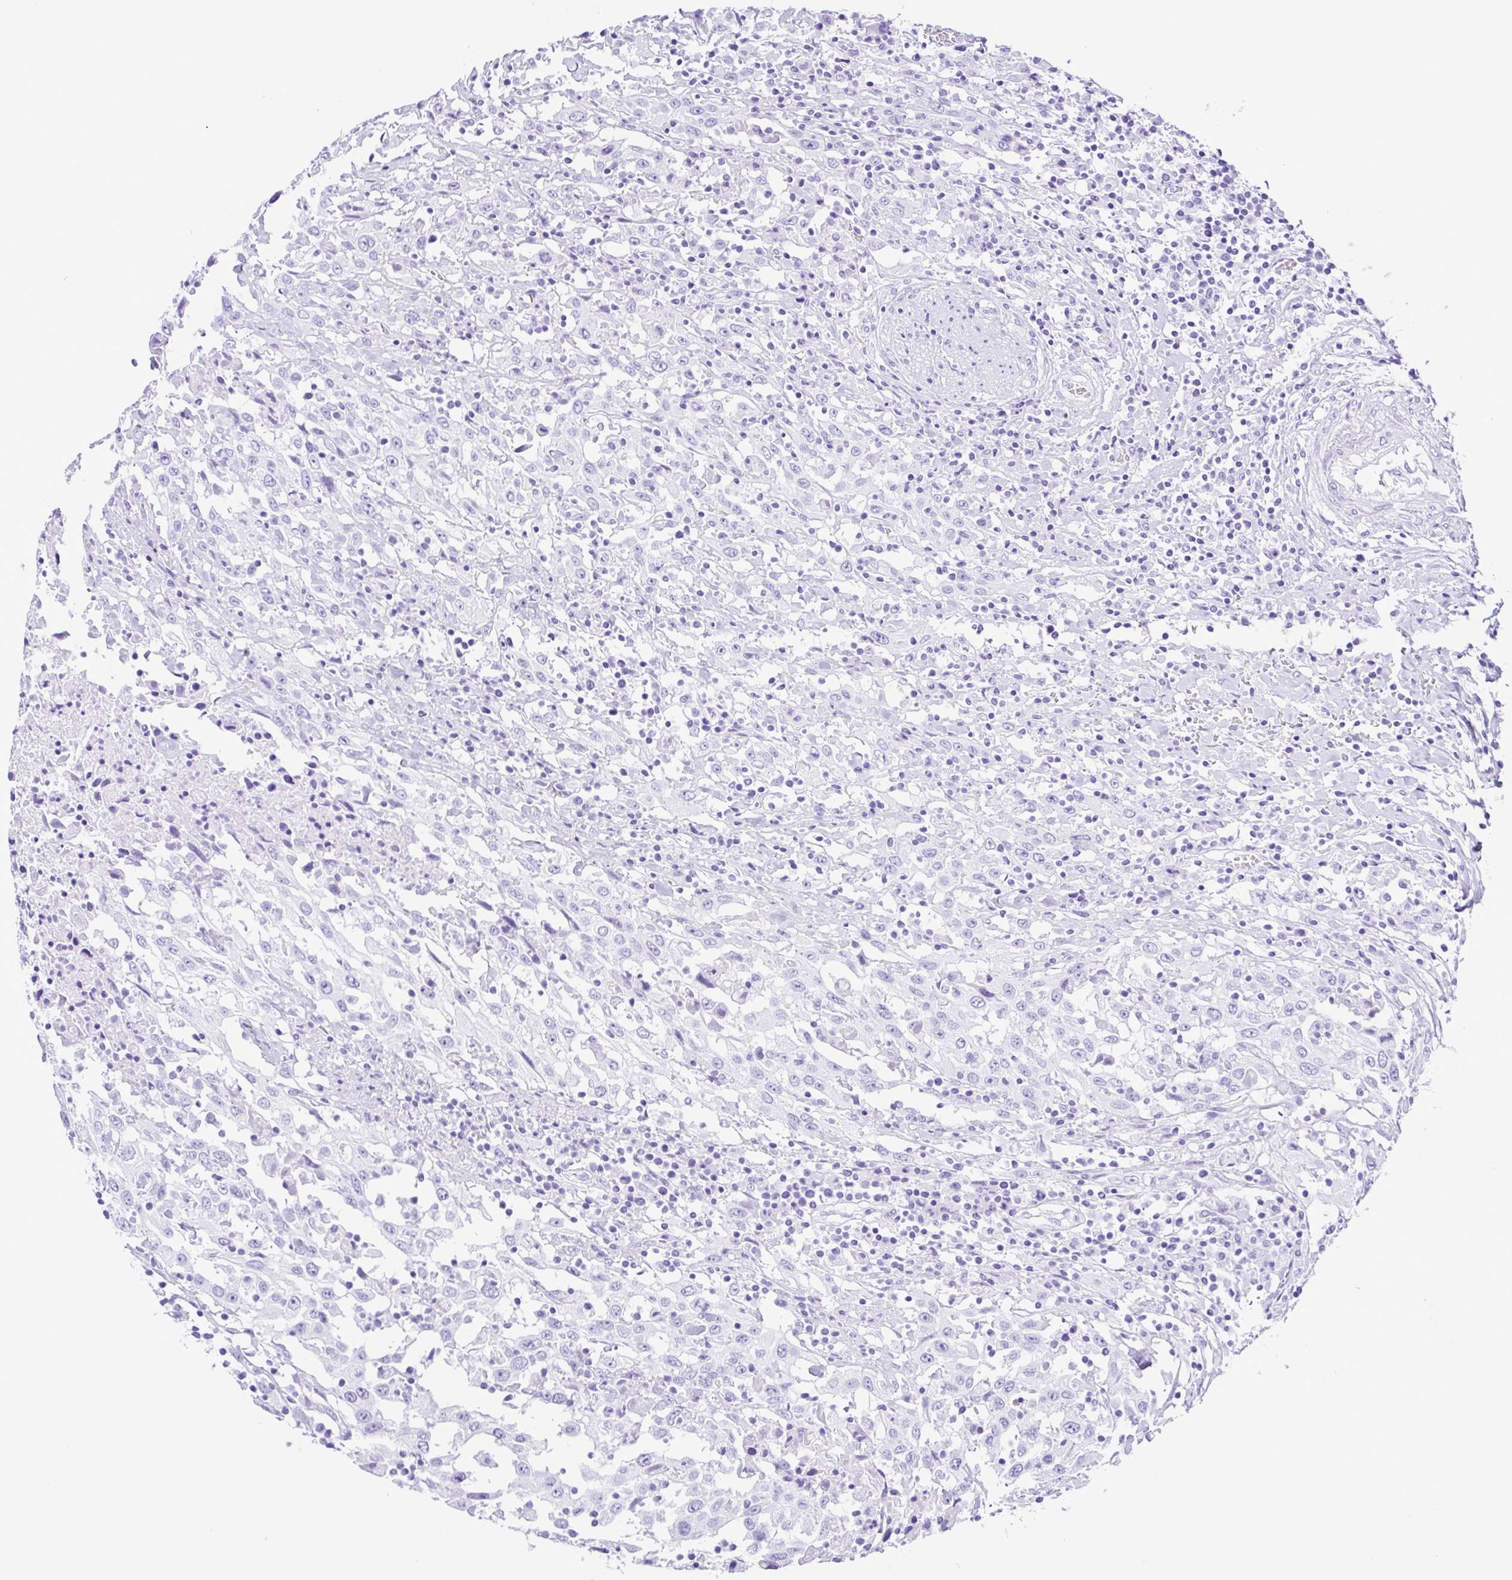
{"staining": {"intensity": "negative", "quantity": "none", "location": "none"}, "tissue": "urothelial cancer", "cell_type": "Tumor cells", "image_type": "cancer", "snomed": [{"axis": "morphology", "description": "Urothelial carcinoma, High grade"}, {"axis": "topography", "description": "Urinary bladder"}], "caption": "DAB immunohistochemical staining of human urothelial carcinoma (high-grade) demonstrates no significant expression in tumor cells. (Immunohistochemistry, brightfield microscopy, high magnification).", "gene": "SYT1", "patient": {"sex": "male", "age": 61}}